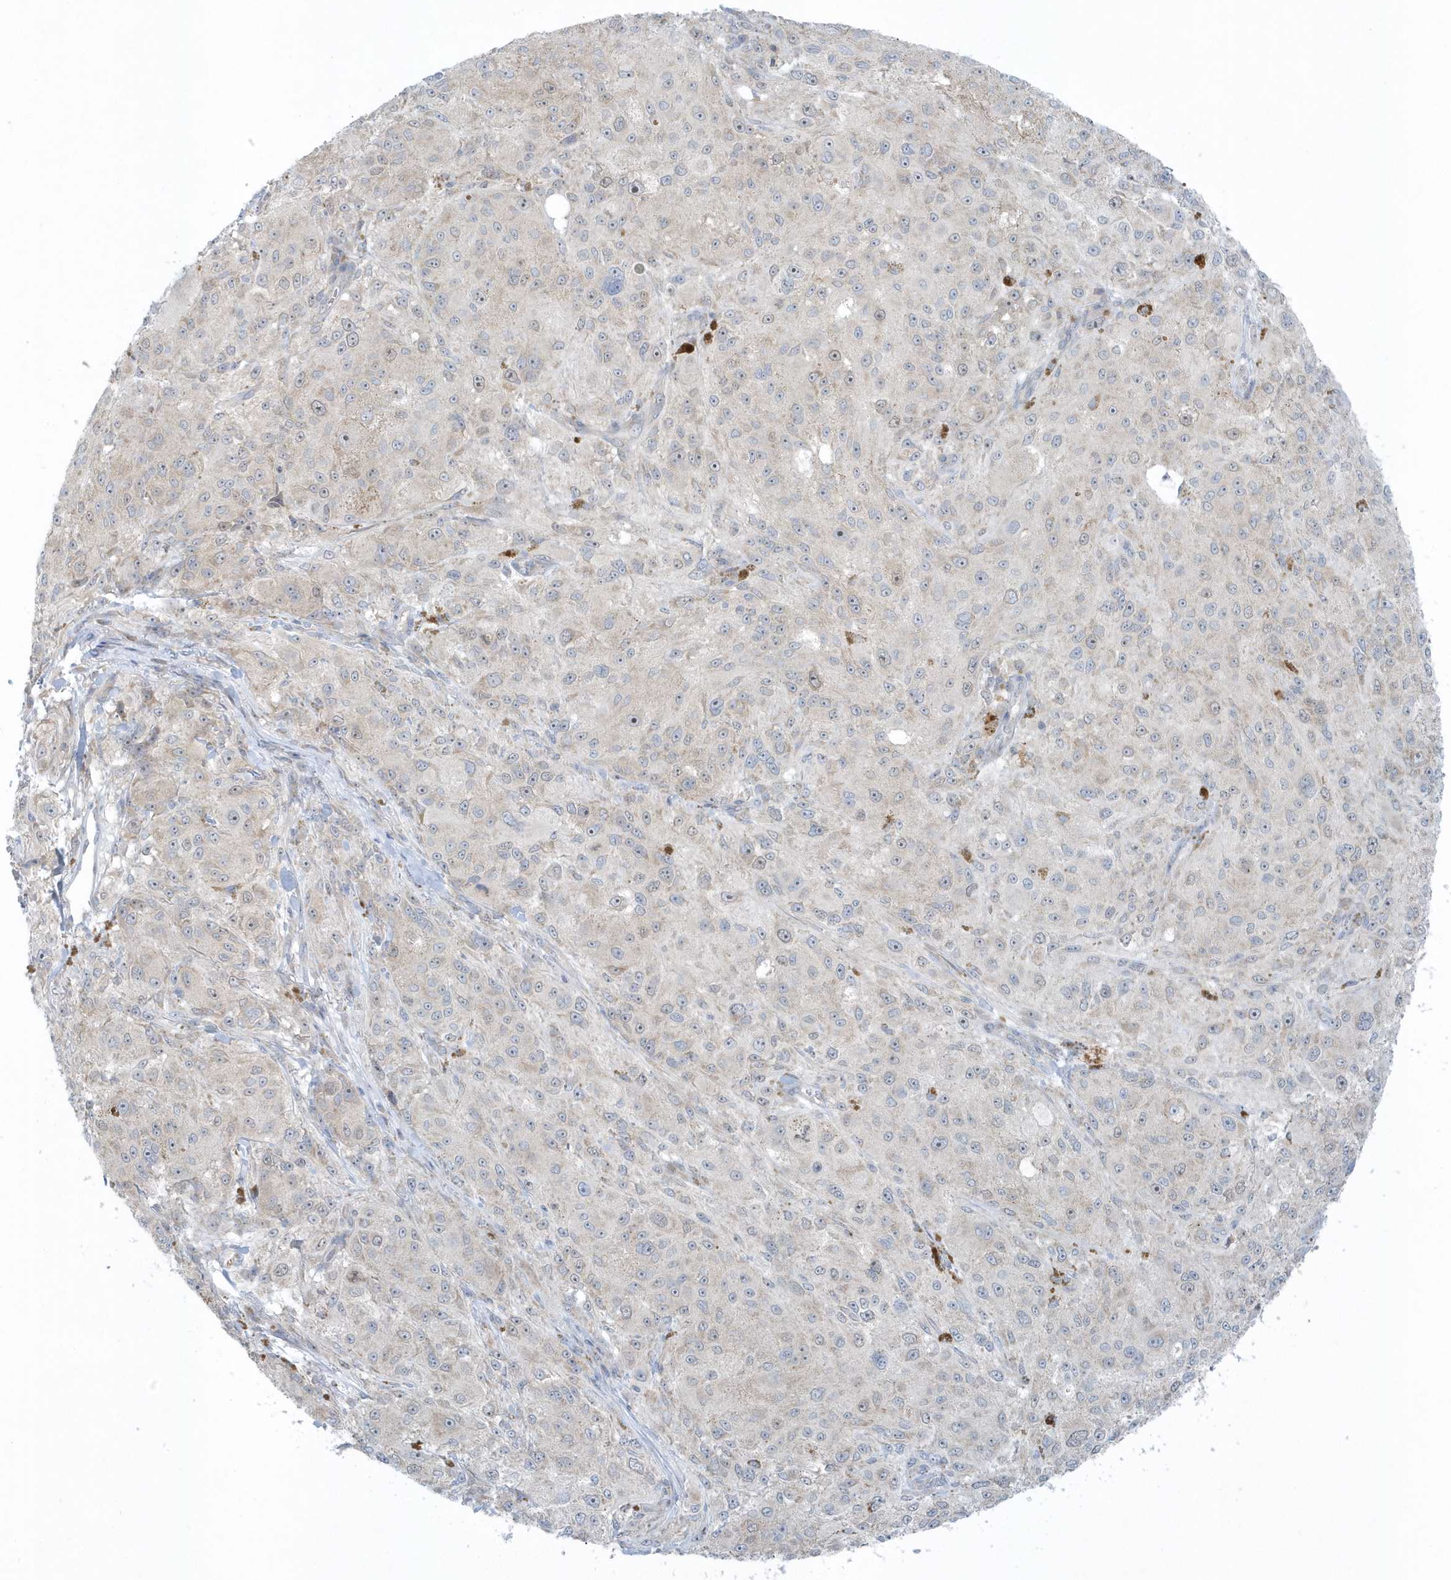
{"staining": {"intensity": "weak", "quantity": "<25%", "location": "nuclear"}, "tissue": "melanoma", "cell_type": "Tumor cells", "image_type": "cancer", "snomed": [{"axis": "morphology", "description": "Necrosis, NOS"}, {"axis": "morphology", "description": "Malignant melanoma, NOS"}, {"axis": "topography", "description": "Skin"}], "caption": "Tumor cells show no significant positivity in melanoma. (DAB (3,3'-diaminobenzidine) IHC visualized using brightfield microscopy, high magnification).", "gene": "SCN3A", "patient": {"sex": "female", "age": 87}}